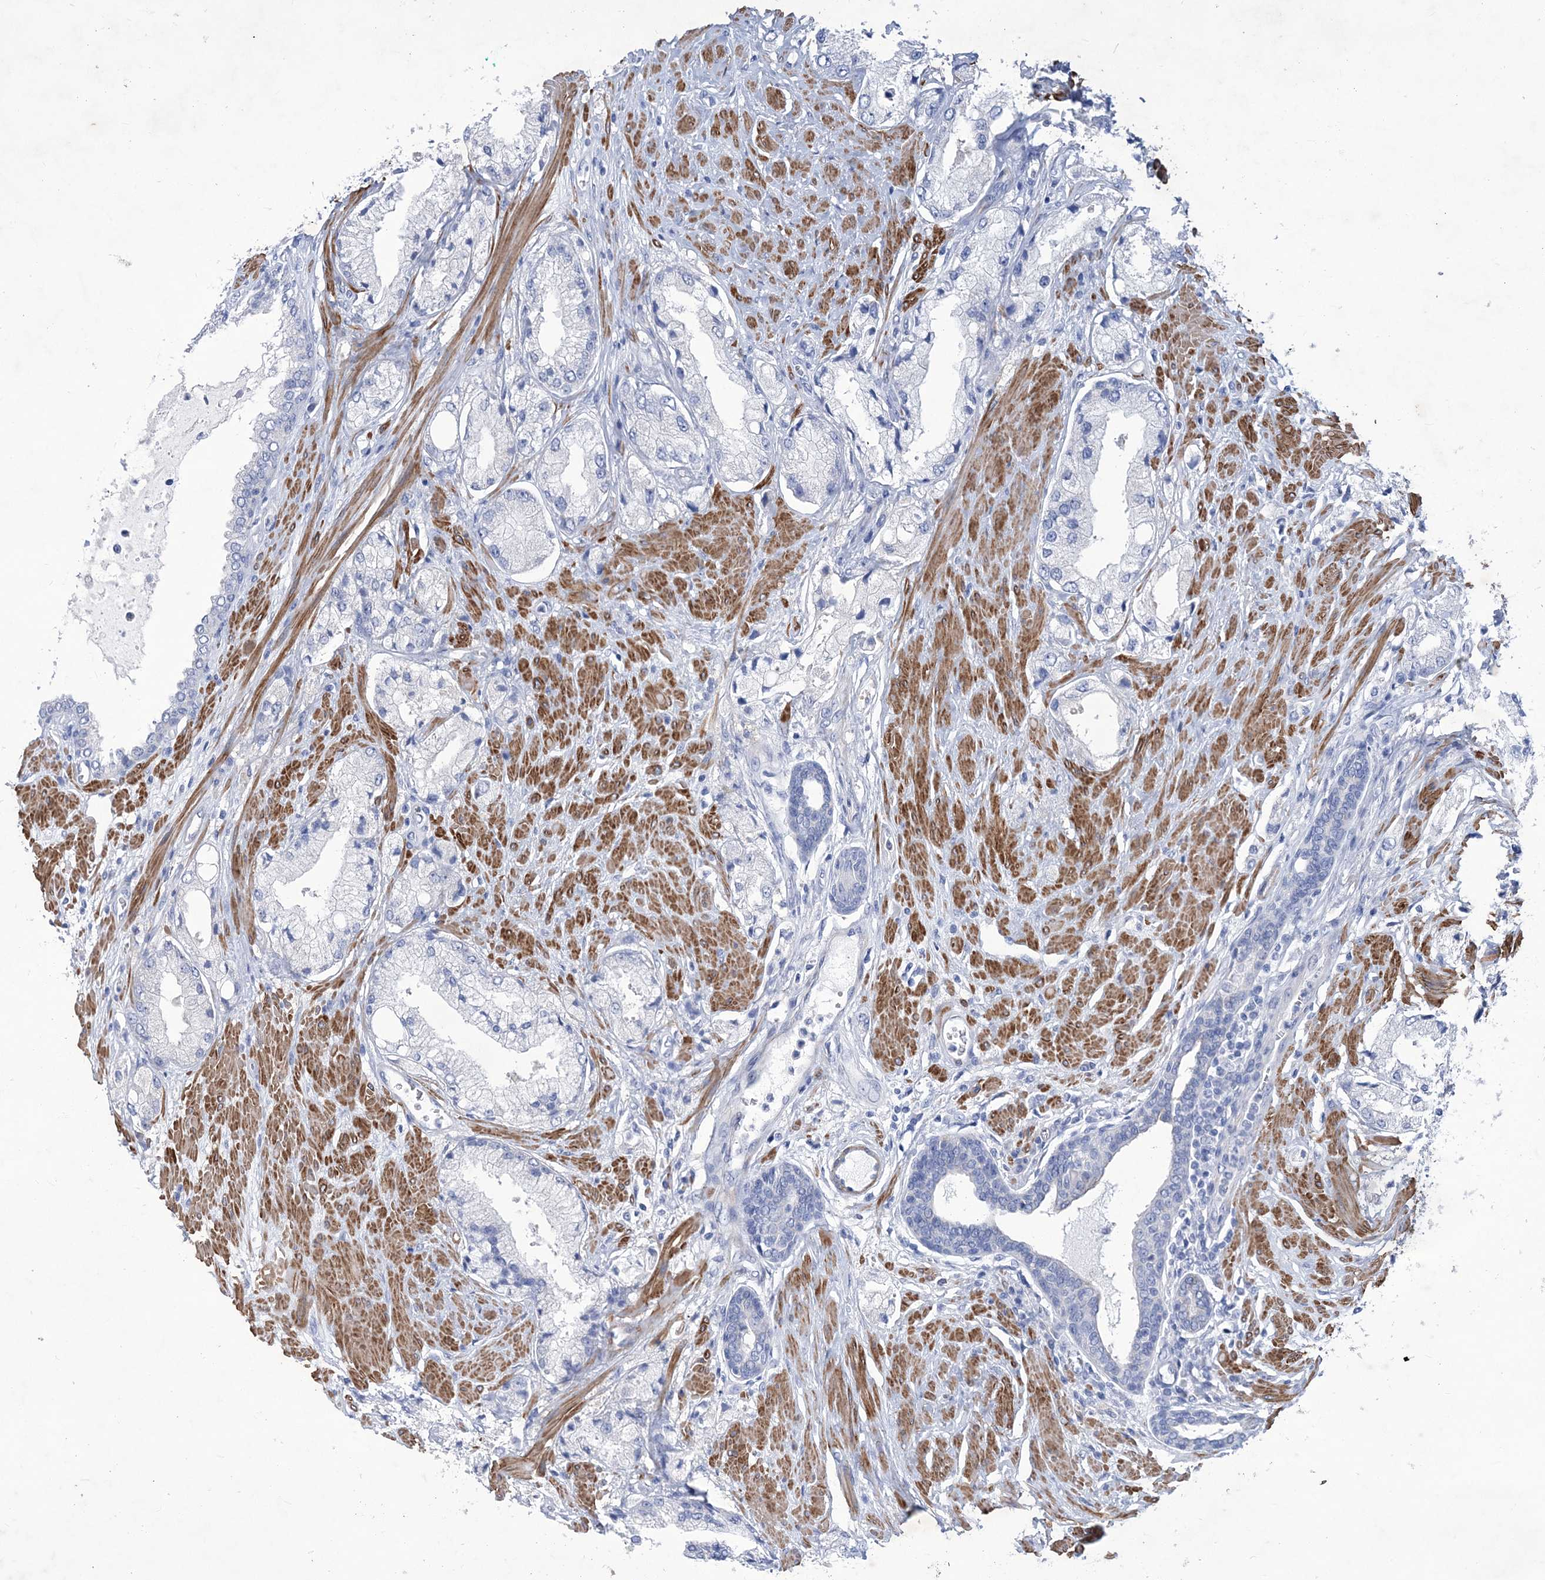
{"staining": {"intensity": "negative", "quantity": "none", "location": "none"}, "tissue": "prostate cancer", "cell_type": "Tumor cells", "image_type": "cancer", "snomed": [{"axis": "morphology", "description": "Adenocarcinoma, Low grade"}, {"axis": "topography", "description": "Prostate"}], "caption": "Histopathology image shows no significant protein positivity in tumor cells of prostate cancer (low-grade adenocarcinoma). Brightfield microscopy of immunohistochemistry stained with DAB (3,3'-diaminobenzidine) (brown) and hematoxylin (blue), captured at high magnification.", "gene": "WDR74", "patient": {"sex": "male", "age": 67}}